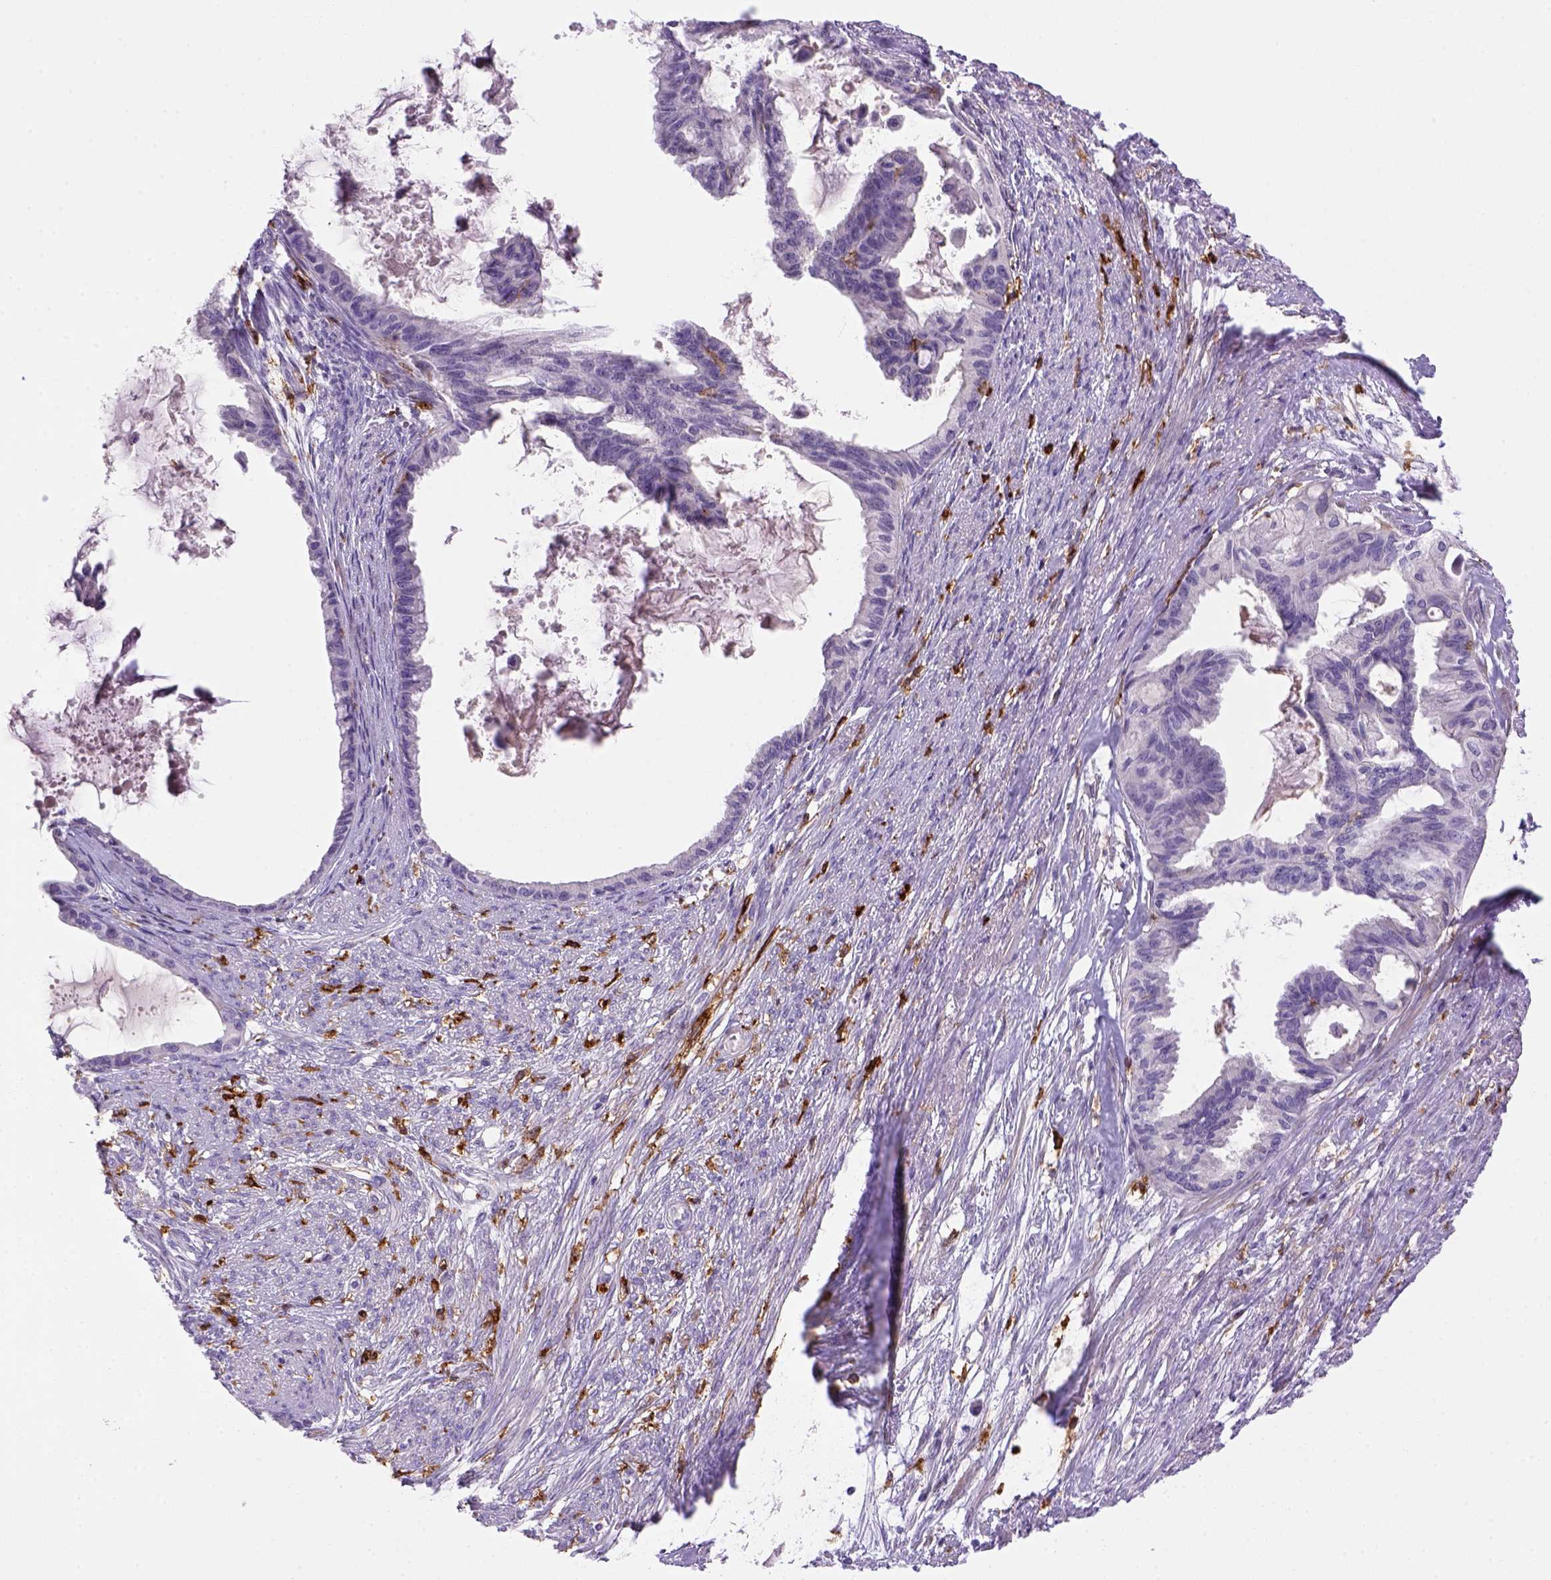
{"staining": {"intensity": "negative", "quantity": "none", "location": "none"}, "tissue": "endometrial cancer", "cell_type": "Tumor cells", "image_type": "cancer", "snomed": [{"axis": "morphology", "description": "Adenocarcinoma, NOS"}, {"axis": "topography", "description": "Endometrium"}], "caption": "Tumor cells are negative for protein expression in human endometrial adenocarcinoma.", "gene": "CD14", "patient": {"sex": "female", "age": 86}}